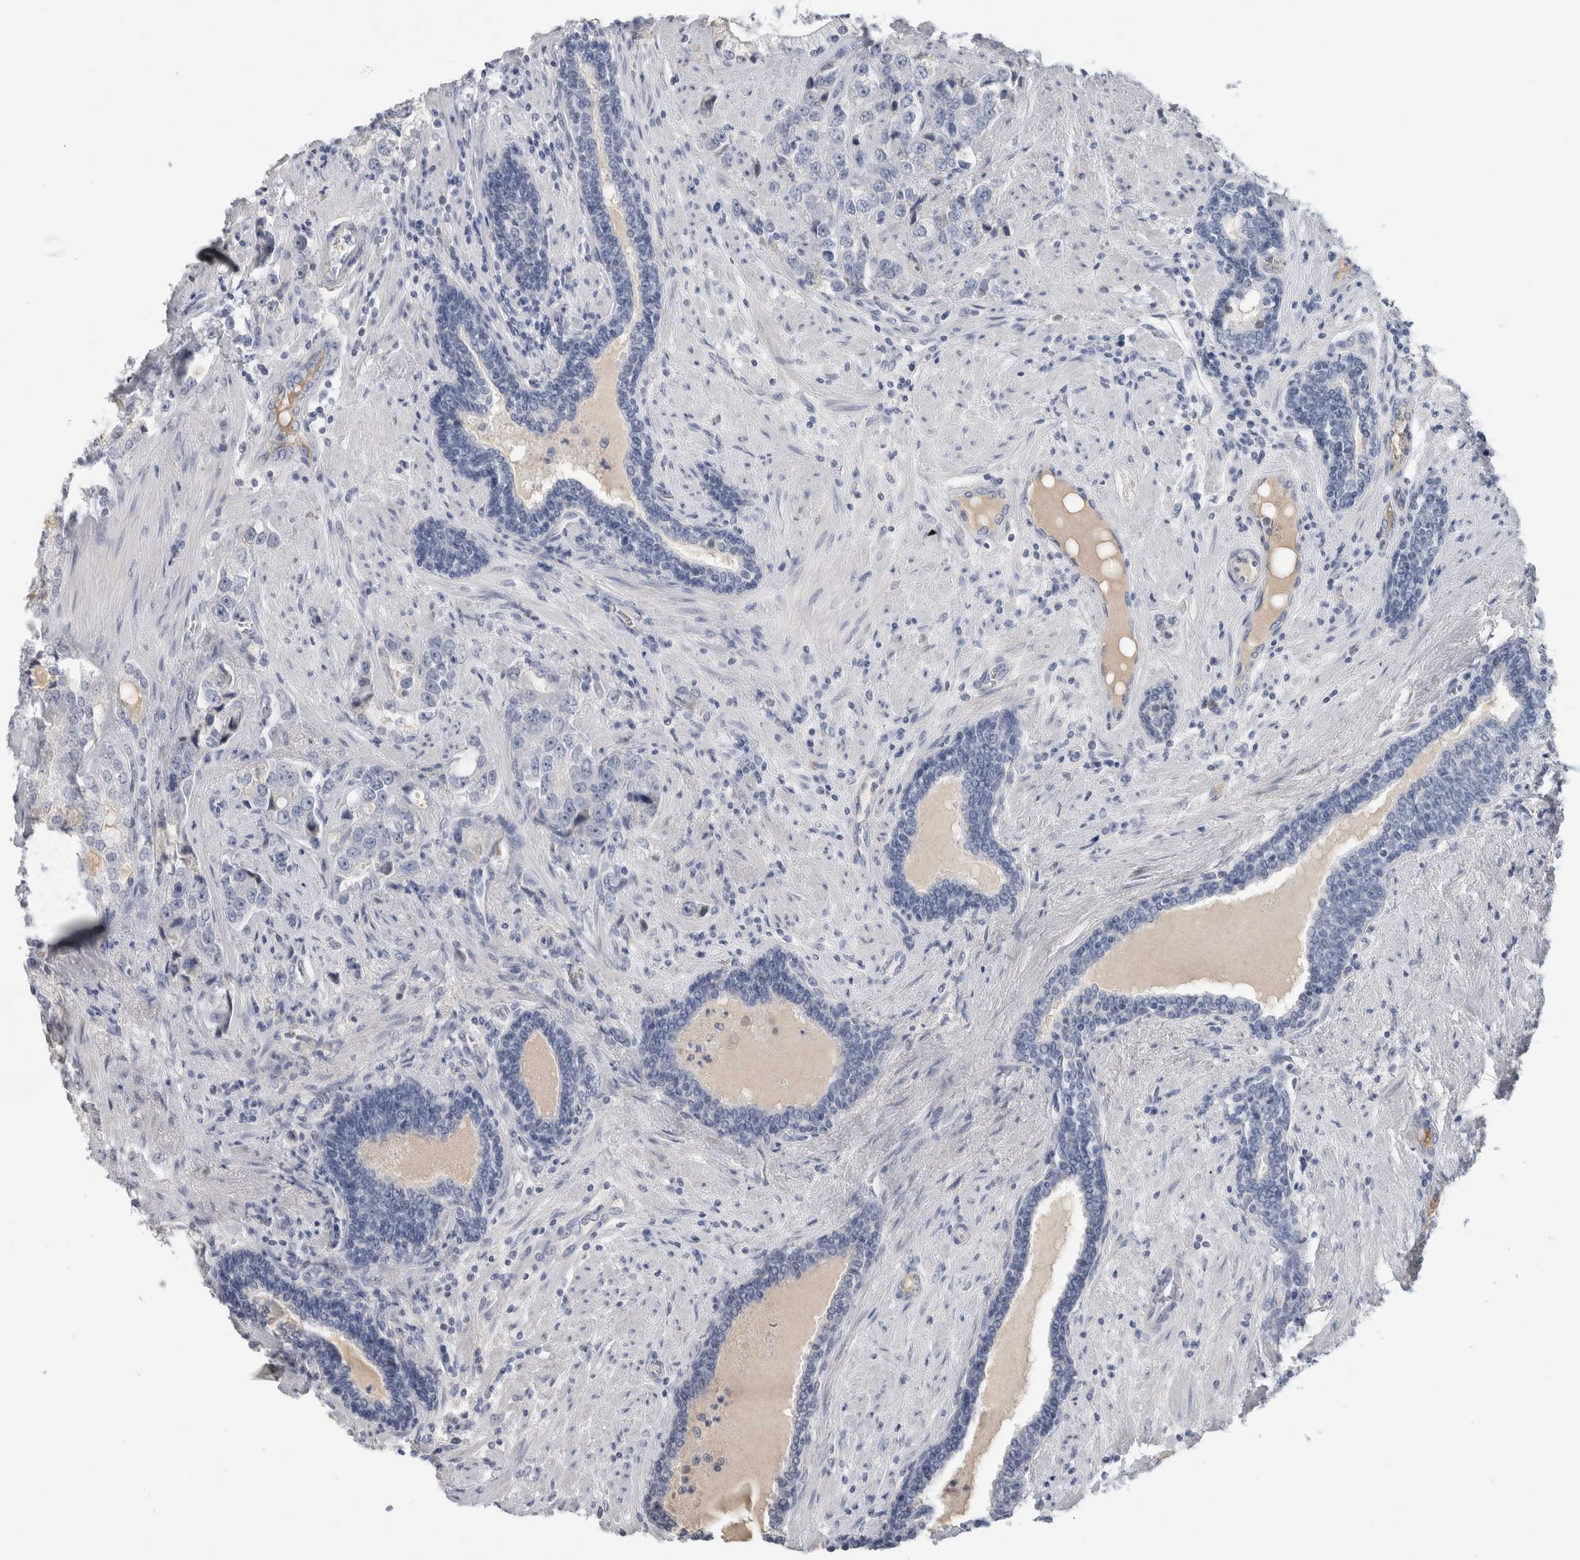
{"staining": {"intensity": "negative", "quantity": "none", "location": "none"}, "tissue": "prostate cancer", "cell_type": "Tumor cells", "image_type": "cancer", "snomed": [{"axis": "morphology", "description": "Adenocarcinoma, High grade"}, {"axis": "topography", "description": "Prostate"}], "caption": "IHC of human prostate adenocarcinoma (high-grade) reveals no expression in tumor cells. Brightfield microscopy of immunohistochemistry stained with DAB (3,3'-diaminobenzidine) (brown) and hematoxylin (blue), captured at high magnification.", "gene": "CA1", "patient": {"sex": "male", "age": 50}}